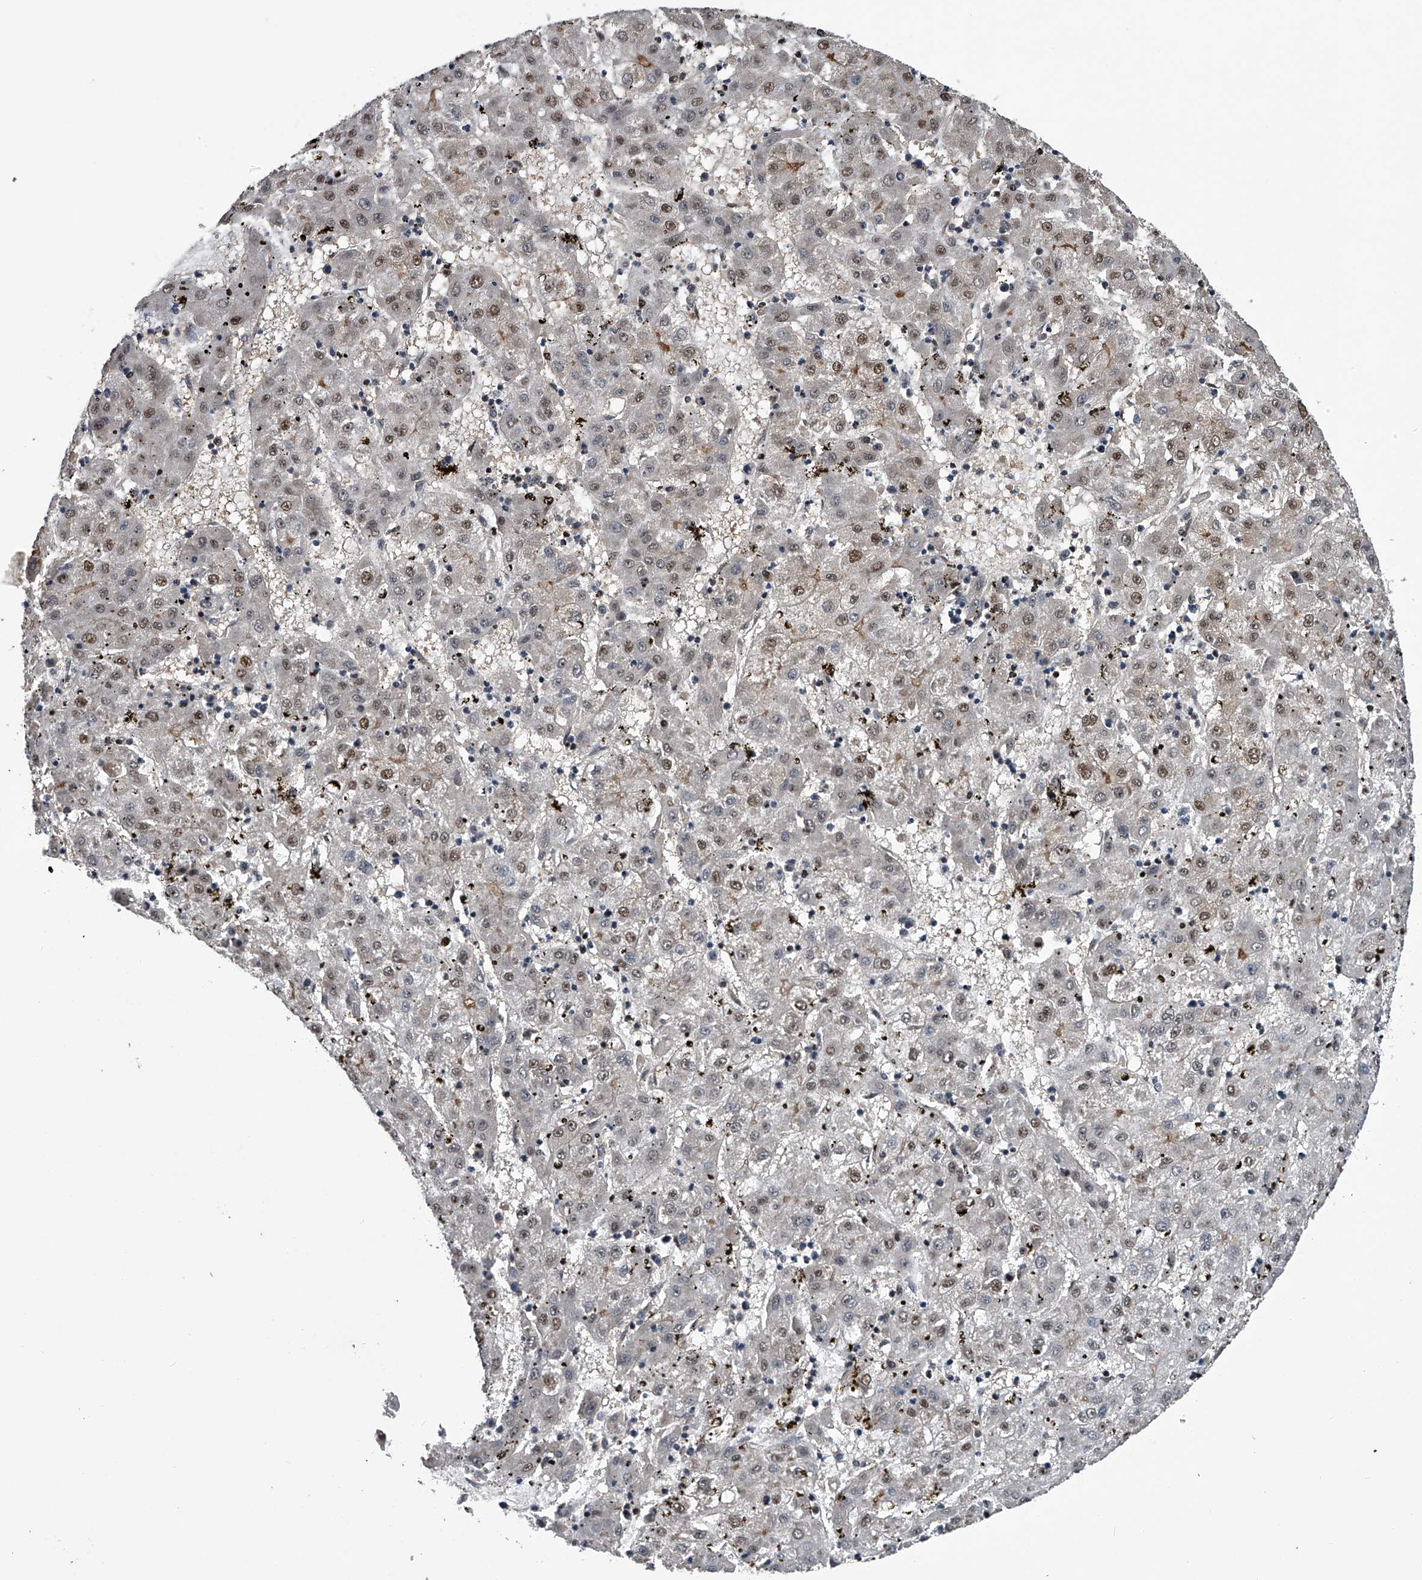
{"staining": {"intensity": "weak", "quantity": "25%-75%", "location": "nuclear"}, "tissue": "liver cancer", "cell_type": "Tumor cells", "image_type": "cancer", "snomed": [{"axis": "morphology", "description": "Carcinoma, Hepatocellular, NOS"}, {"axis": "topography", "description": "Liver"}], "caption": "The immunohistochemical stain highlights weak nuclear staining in tumor cells of liver cancer (hepatocellular carcinoma) tissue. (brown staining indicates protein expression, while blue staining denotes nuclei).", "gene": "SLC12A8", "patient": {"sex": "male", "age": 72}}